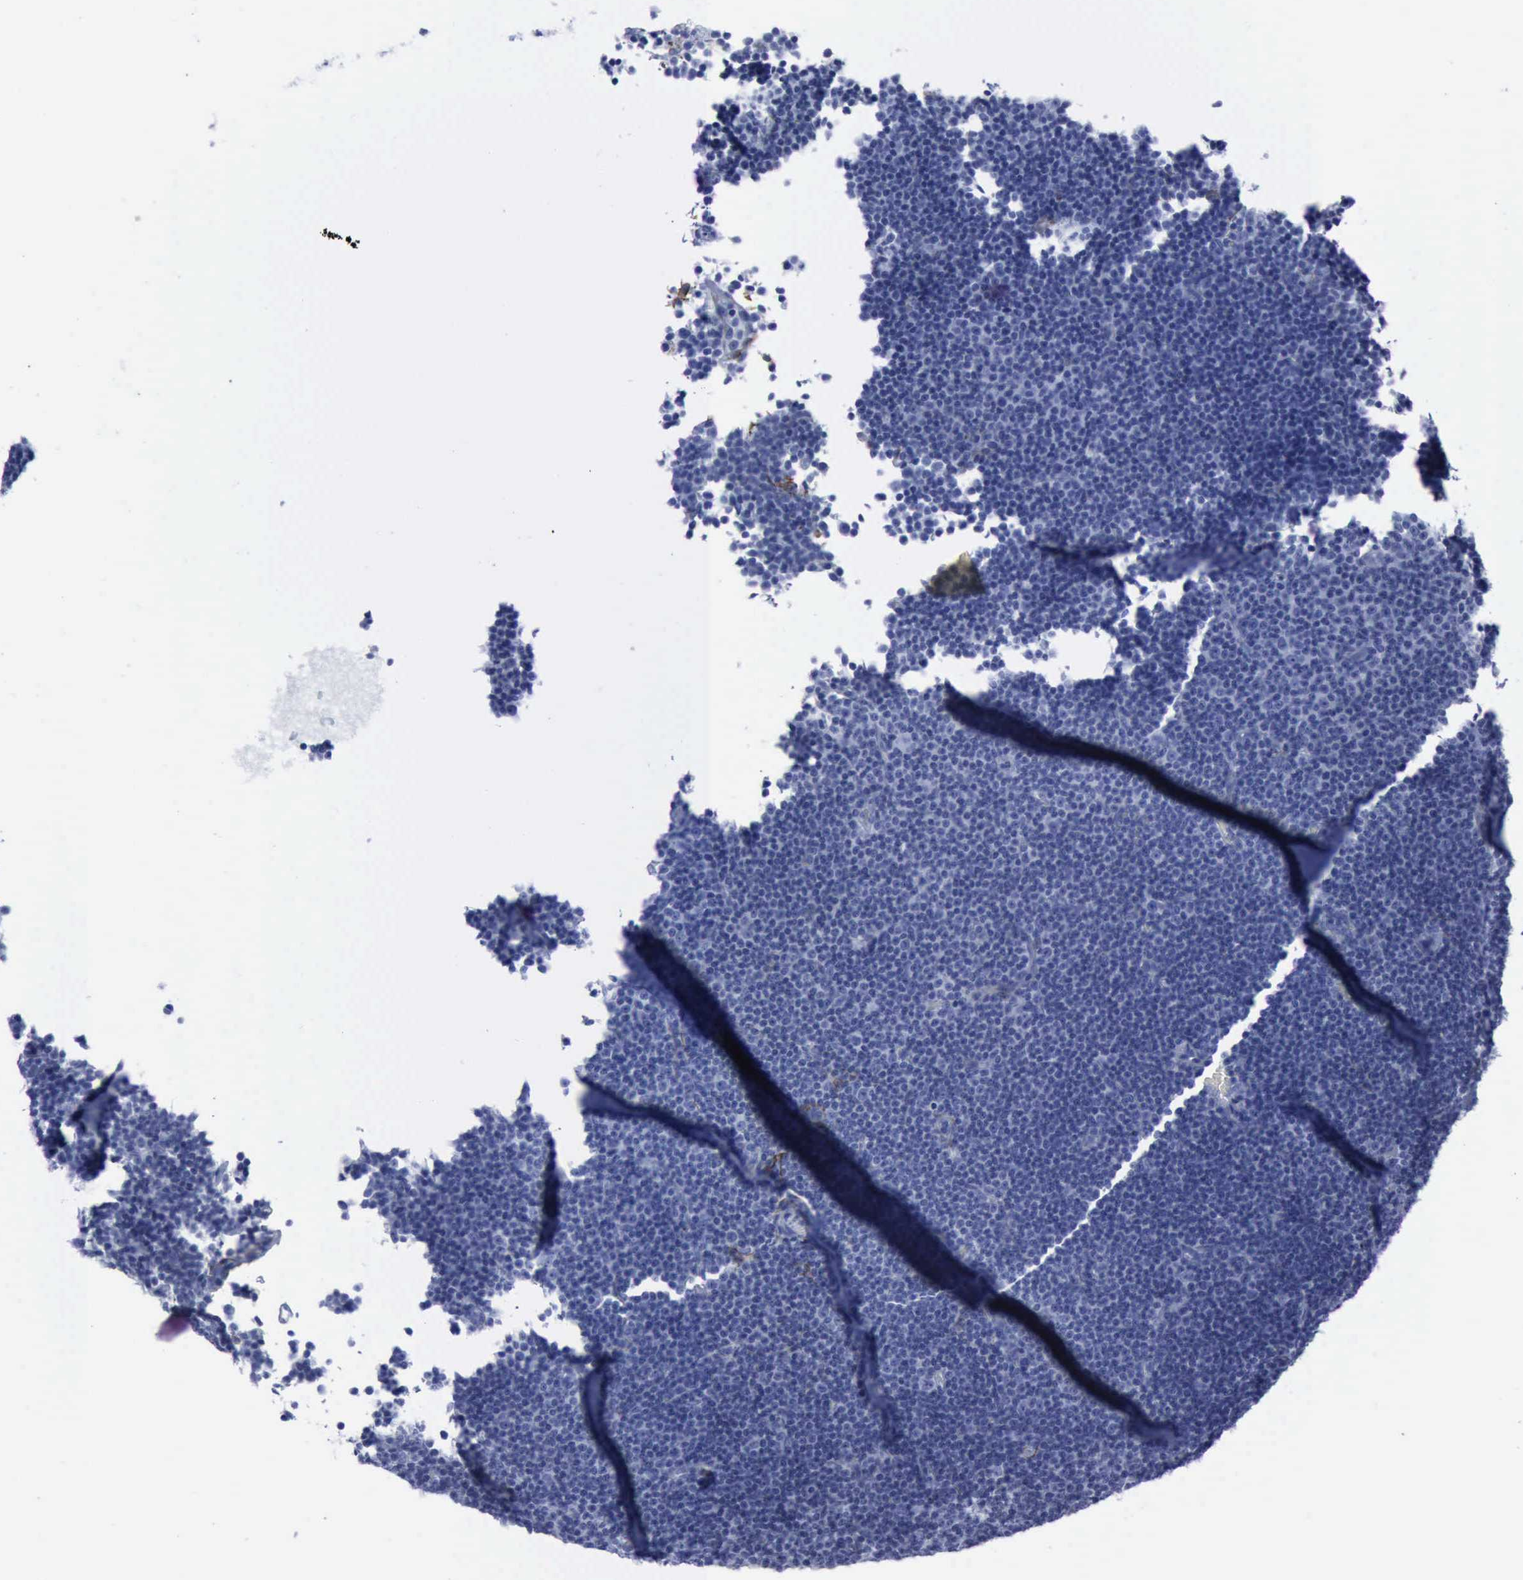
{"staining": {"intensity": "negative", "quantity": "none", "location": "none"}, "tissue": "lymphoma", "cell_type": "Tumor cells", "image_type": "cancer", "snomed": [{"axis": "morphology", "description": "Malignant lymphoma, non-Hodgkin's type, Low grade"}, {"axis": "topography", "description": "Lymph node"}], "caption": "Immunohistochemistry micrograph of human lymphoma stained for a protein (brown), which displays no positivity in tumor cells. (DAB (3,3'-diaminobenzidine) IHC with hematoxylin counter stain).", "gene": "NGFR", "patient": {"sex": "male", "age": 57}}